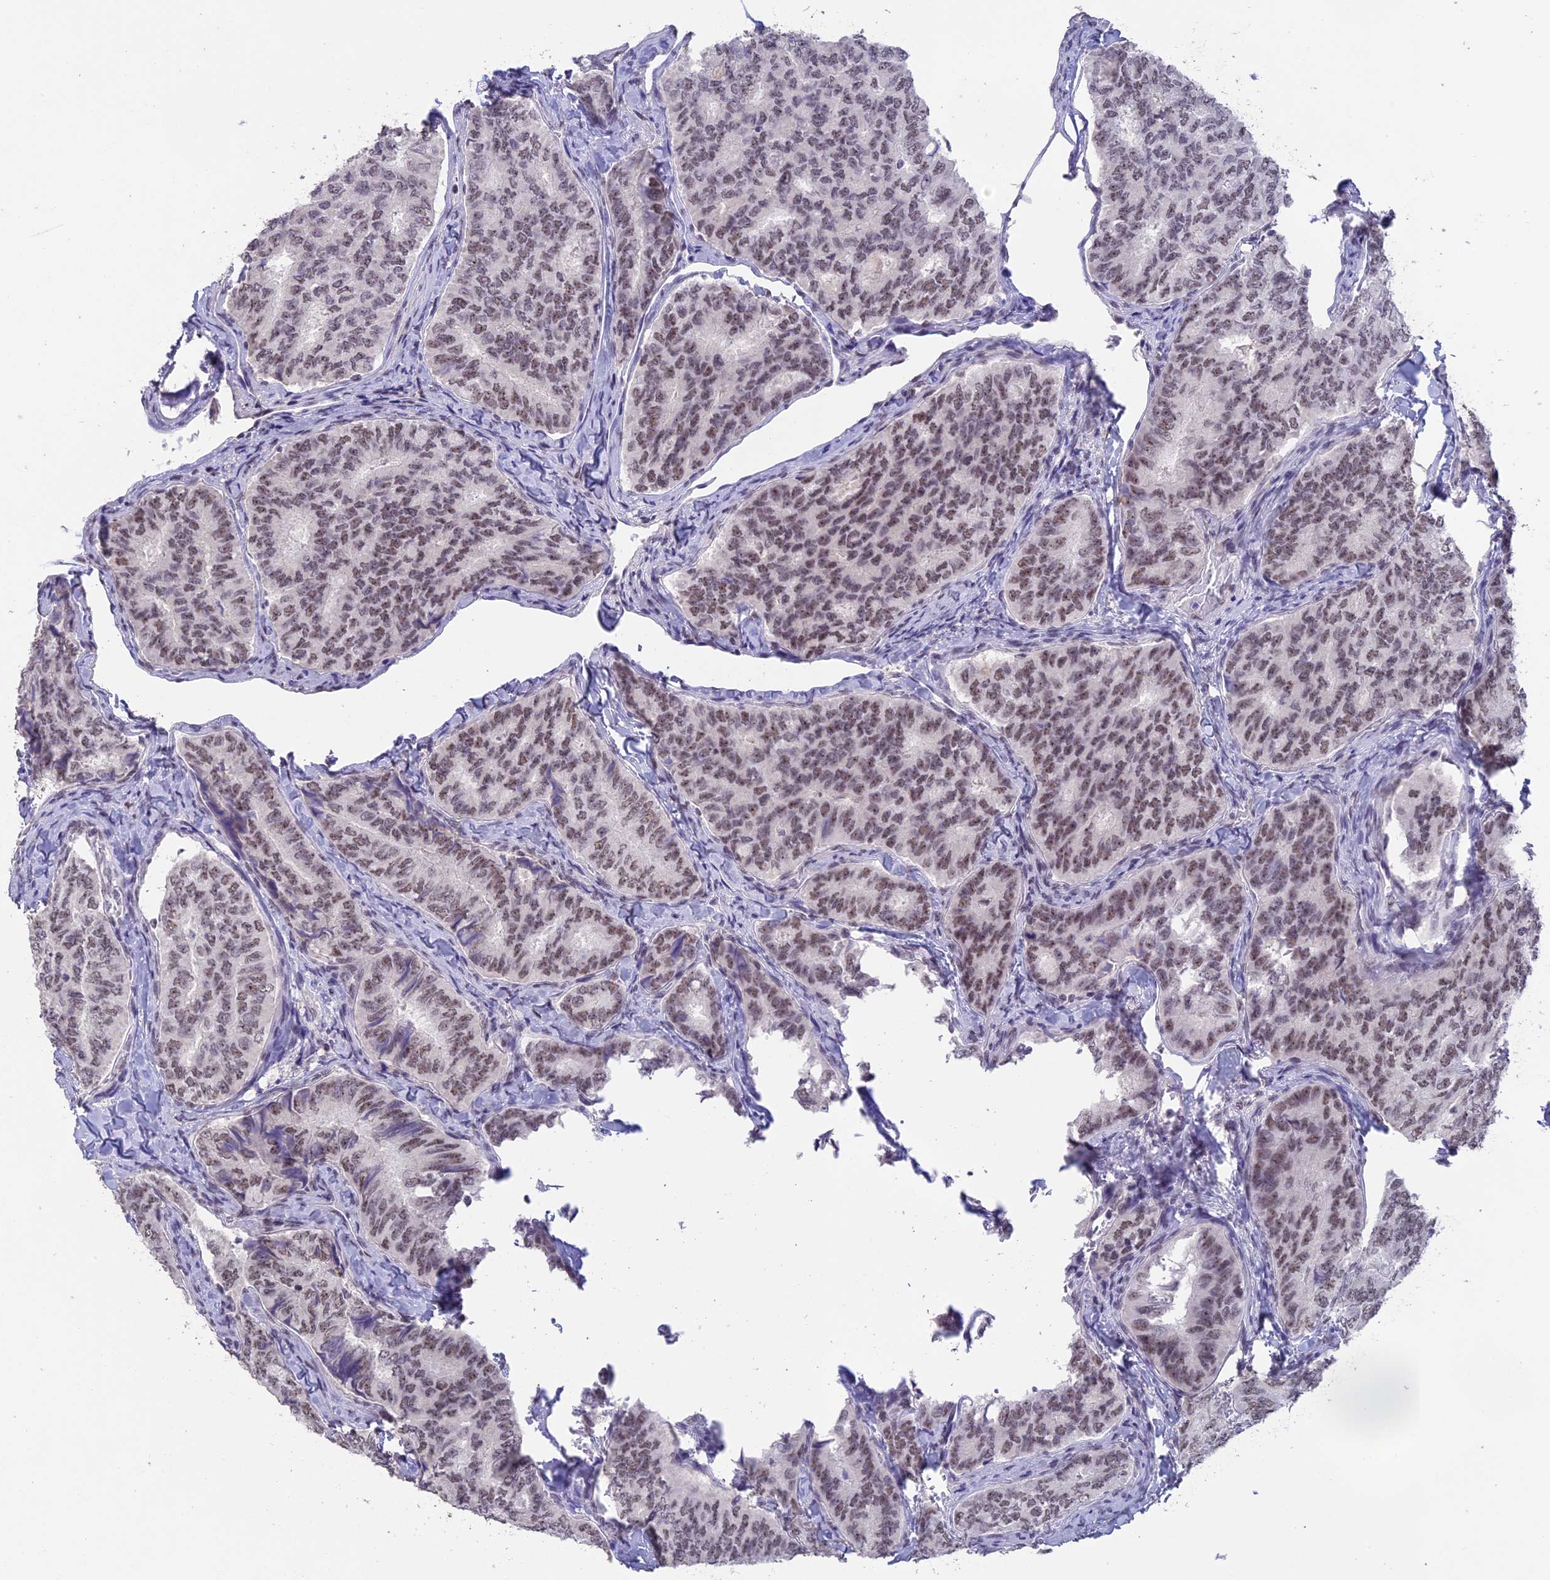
{"staining": {"intensity": "moderate", "quantity": ">75%", "location": "nuclear"}, "tissue": "thyroid cancer", "cell_type": "Tumor cells", "image_type": "cancer", "snomed": [{"axis": "morphology", "description": "Papillary adenocarcinoma, NOS"}, {"axis": "topography", "description": "Thyroid gland"}], "caption": "Moderate nuclear protein positivity is identified in about >75% of tumor cells in thyroid cancer (papillary adenocarcinoma).", "gene": "SETD2", "patient": {"sex": "female", "age": 35}}